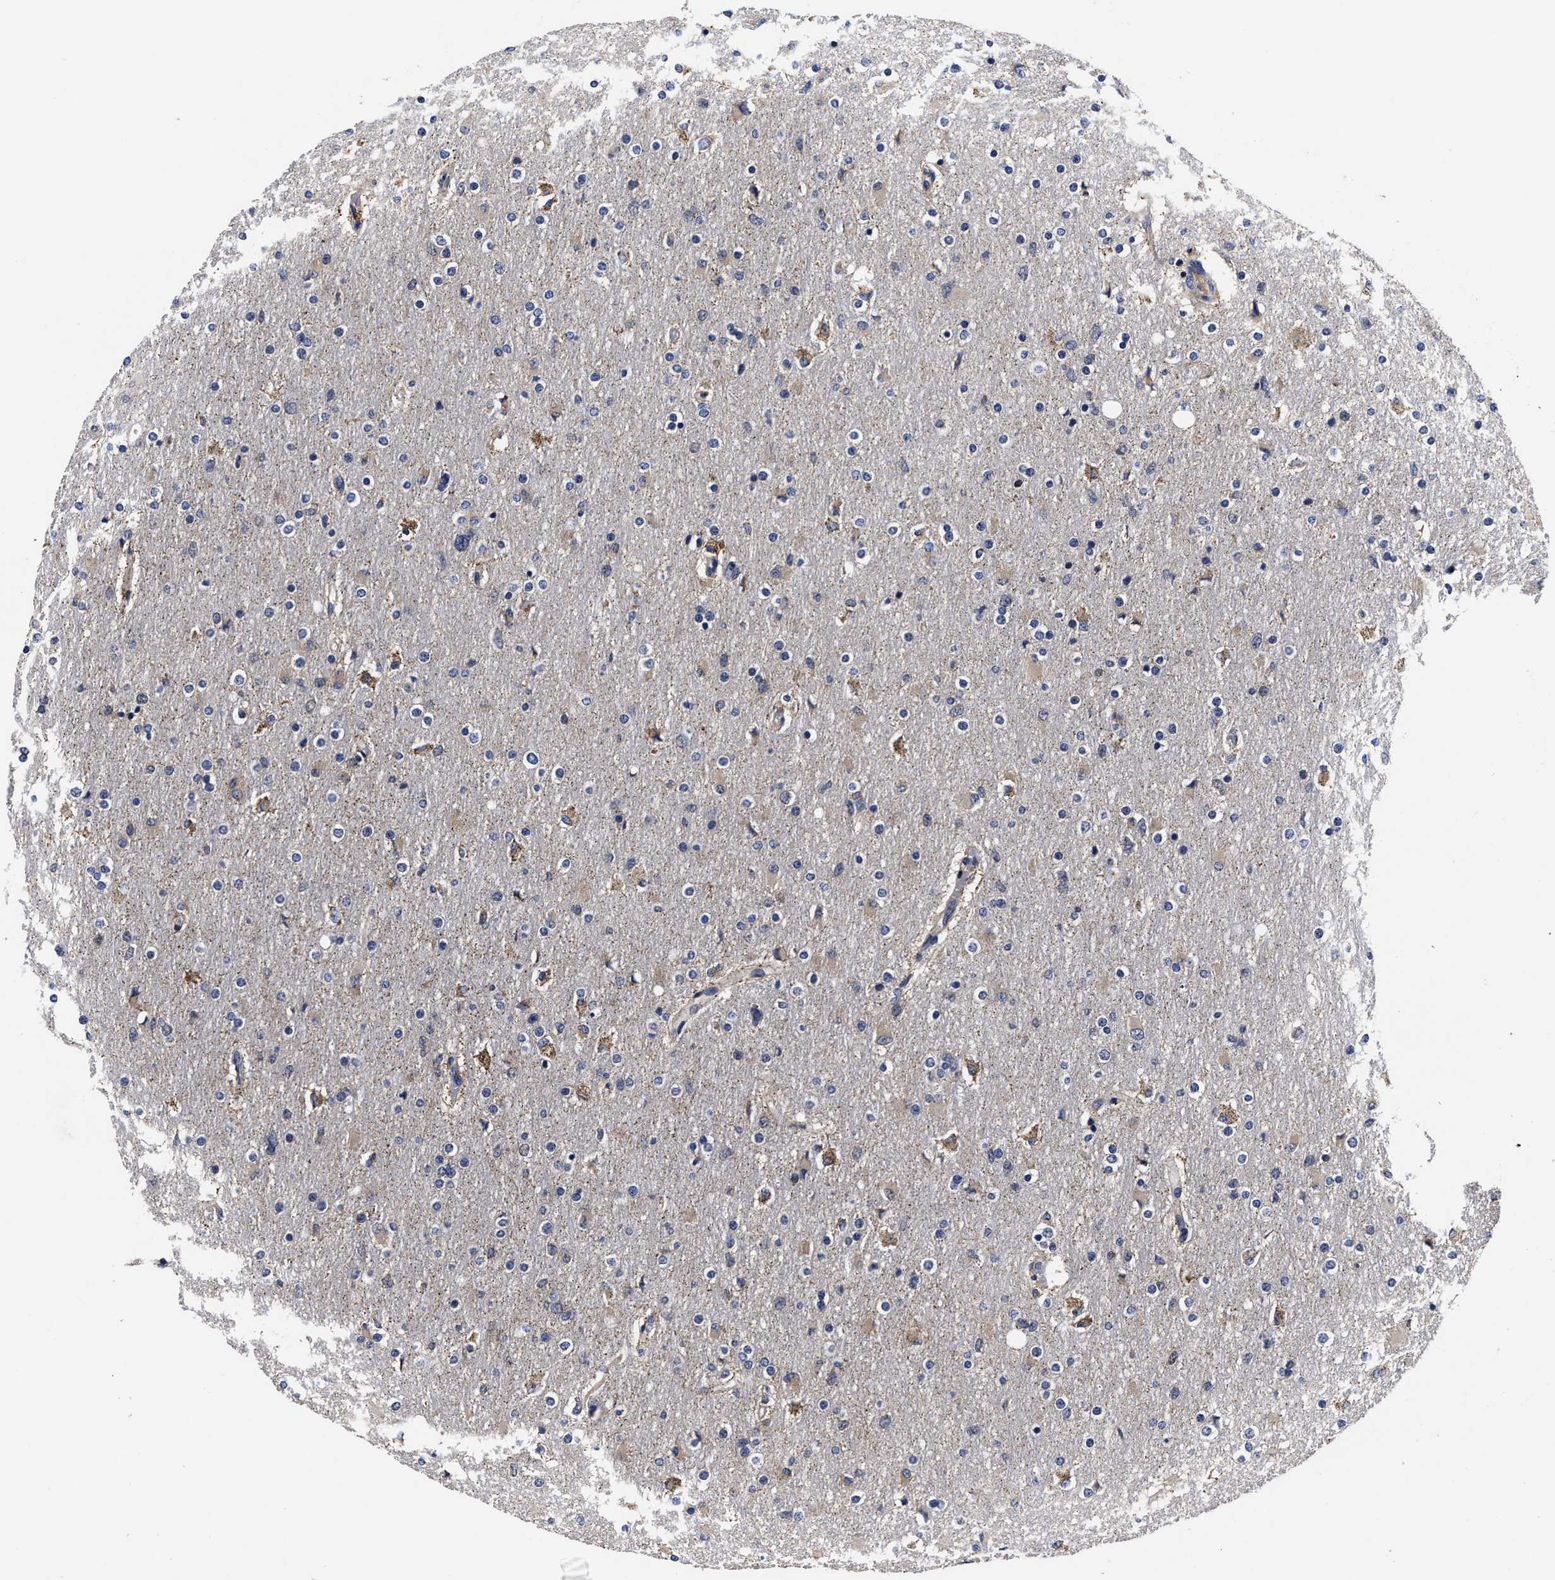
{"staining": {"intensity": "moderate", "quantity": "<25%", "location": "cytoplasmic/membranous"}, "tissue": "glioma", "cell_type": "Tumor cells", "image_type": "cancer", "snomed": [{"axis": "morphology", "description": "Glioma, malignant, High grade"}, {"axis": "topography", "description": "Cerebral cortex"}], "caption": "Tumor cells show moderate cytoplasmic/membranous expression in about <25% of cells in glioma. (Stains: DAB (3,3'-diaminobenzidine) in brown, nuclei in blue, Microscopy: brightfield microscopy at high magnification).", "gene": "SOCS5", "patient": {"sex": "female", "age": 36}}